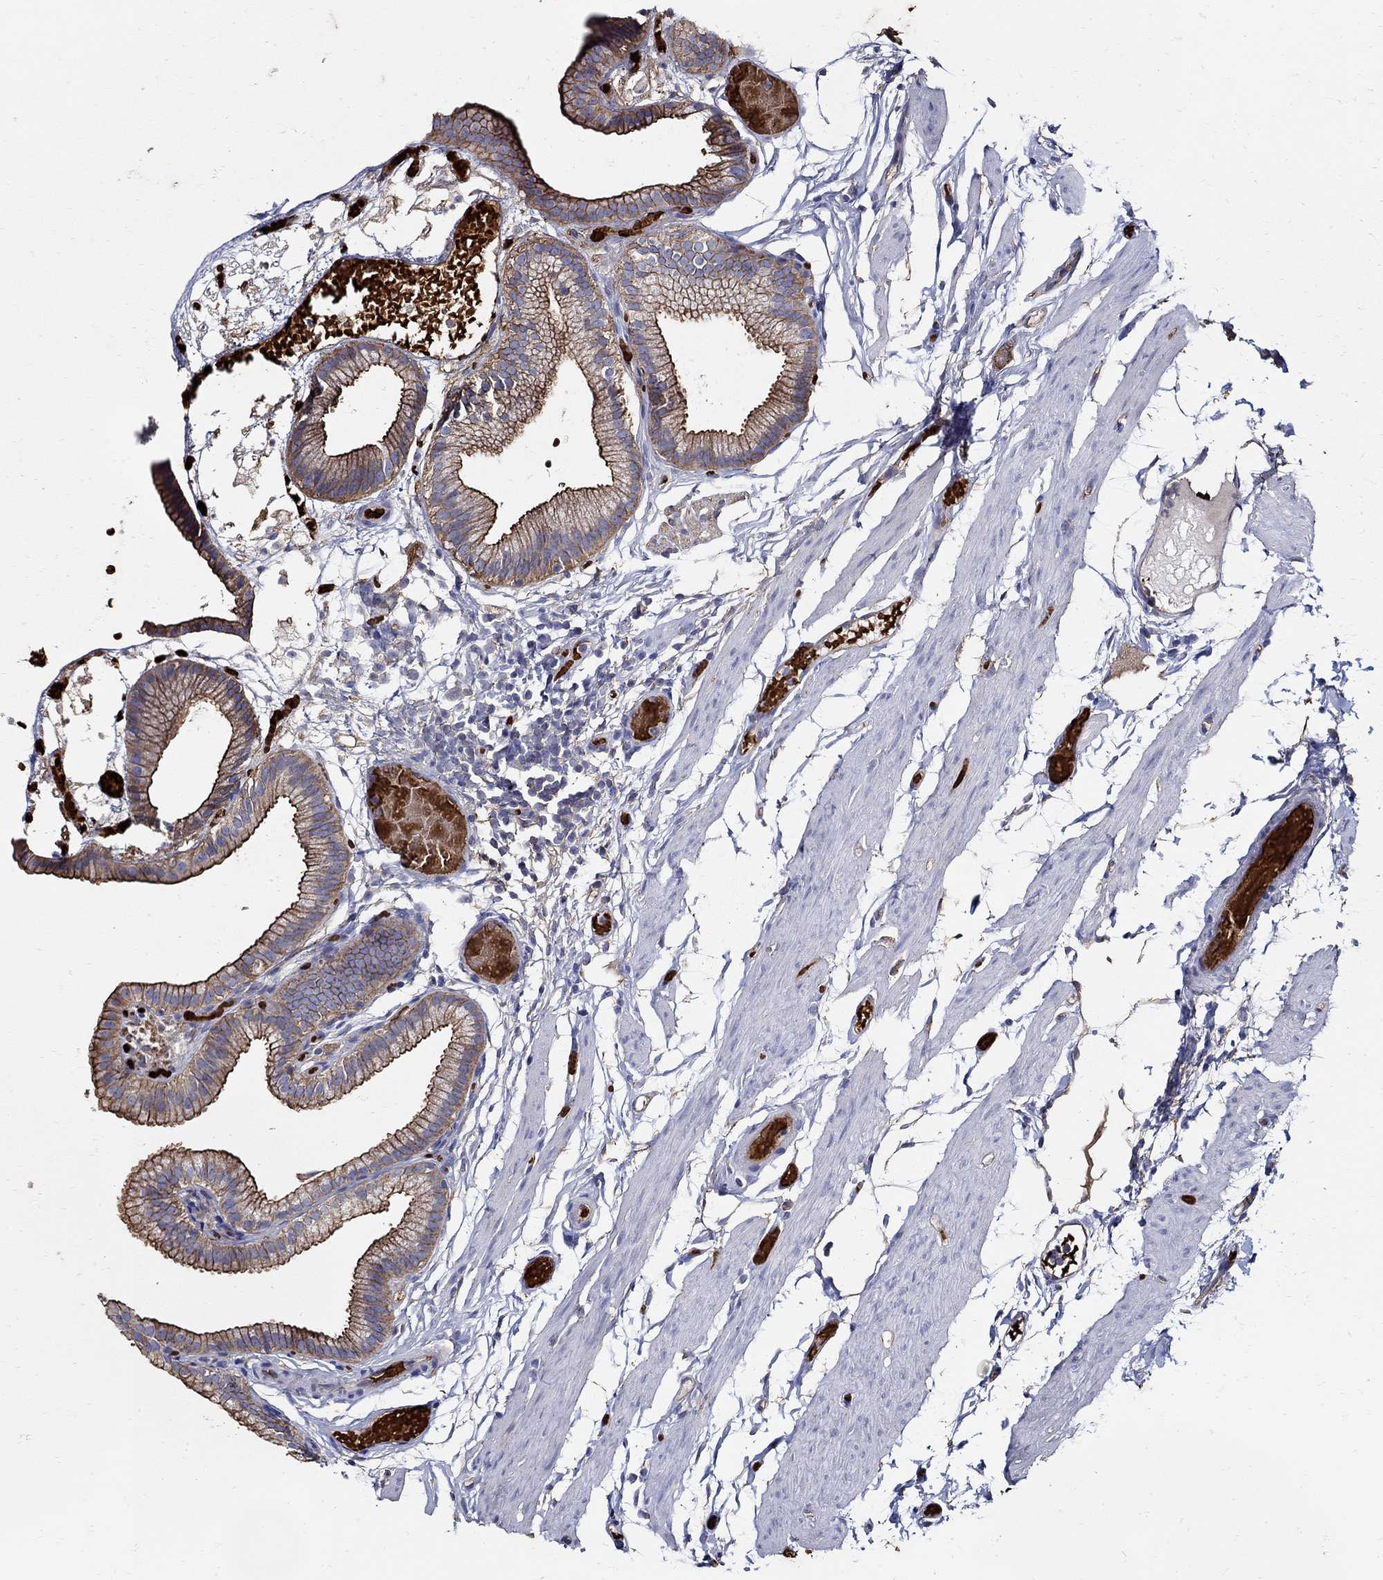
{"staining": {"intensity": "strong", "quantity": "25%-75%", "location": "cytoplasmic/membranous"}, "tissue": "gallbladder", "cell_type": "Glandular cells", "image_type": "normal", "snomed": [{"axis": "morphology", "description": "Normal tissue, NOS"}, {"axis": "topography", "description": "Gallbladder"}], "caption": "IHC of normal gallbladder shows high levels of strong cytoplasmic/membranous expression in approximately 25%-75% of glandular cells. Nuclei are stained in blue.", "gene": "APBB3", "patient": {"sex": "female", "age": 45}}